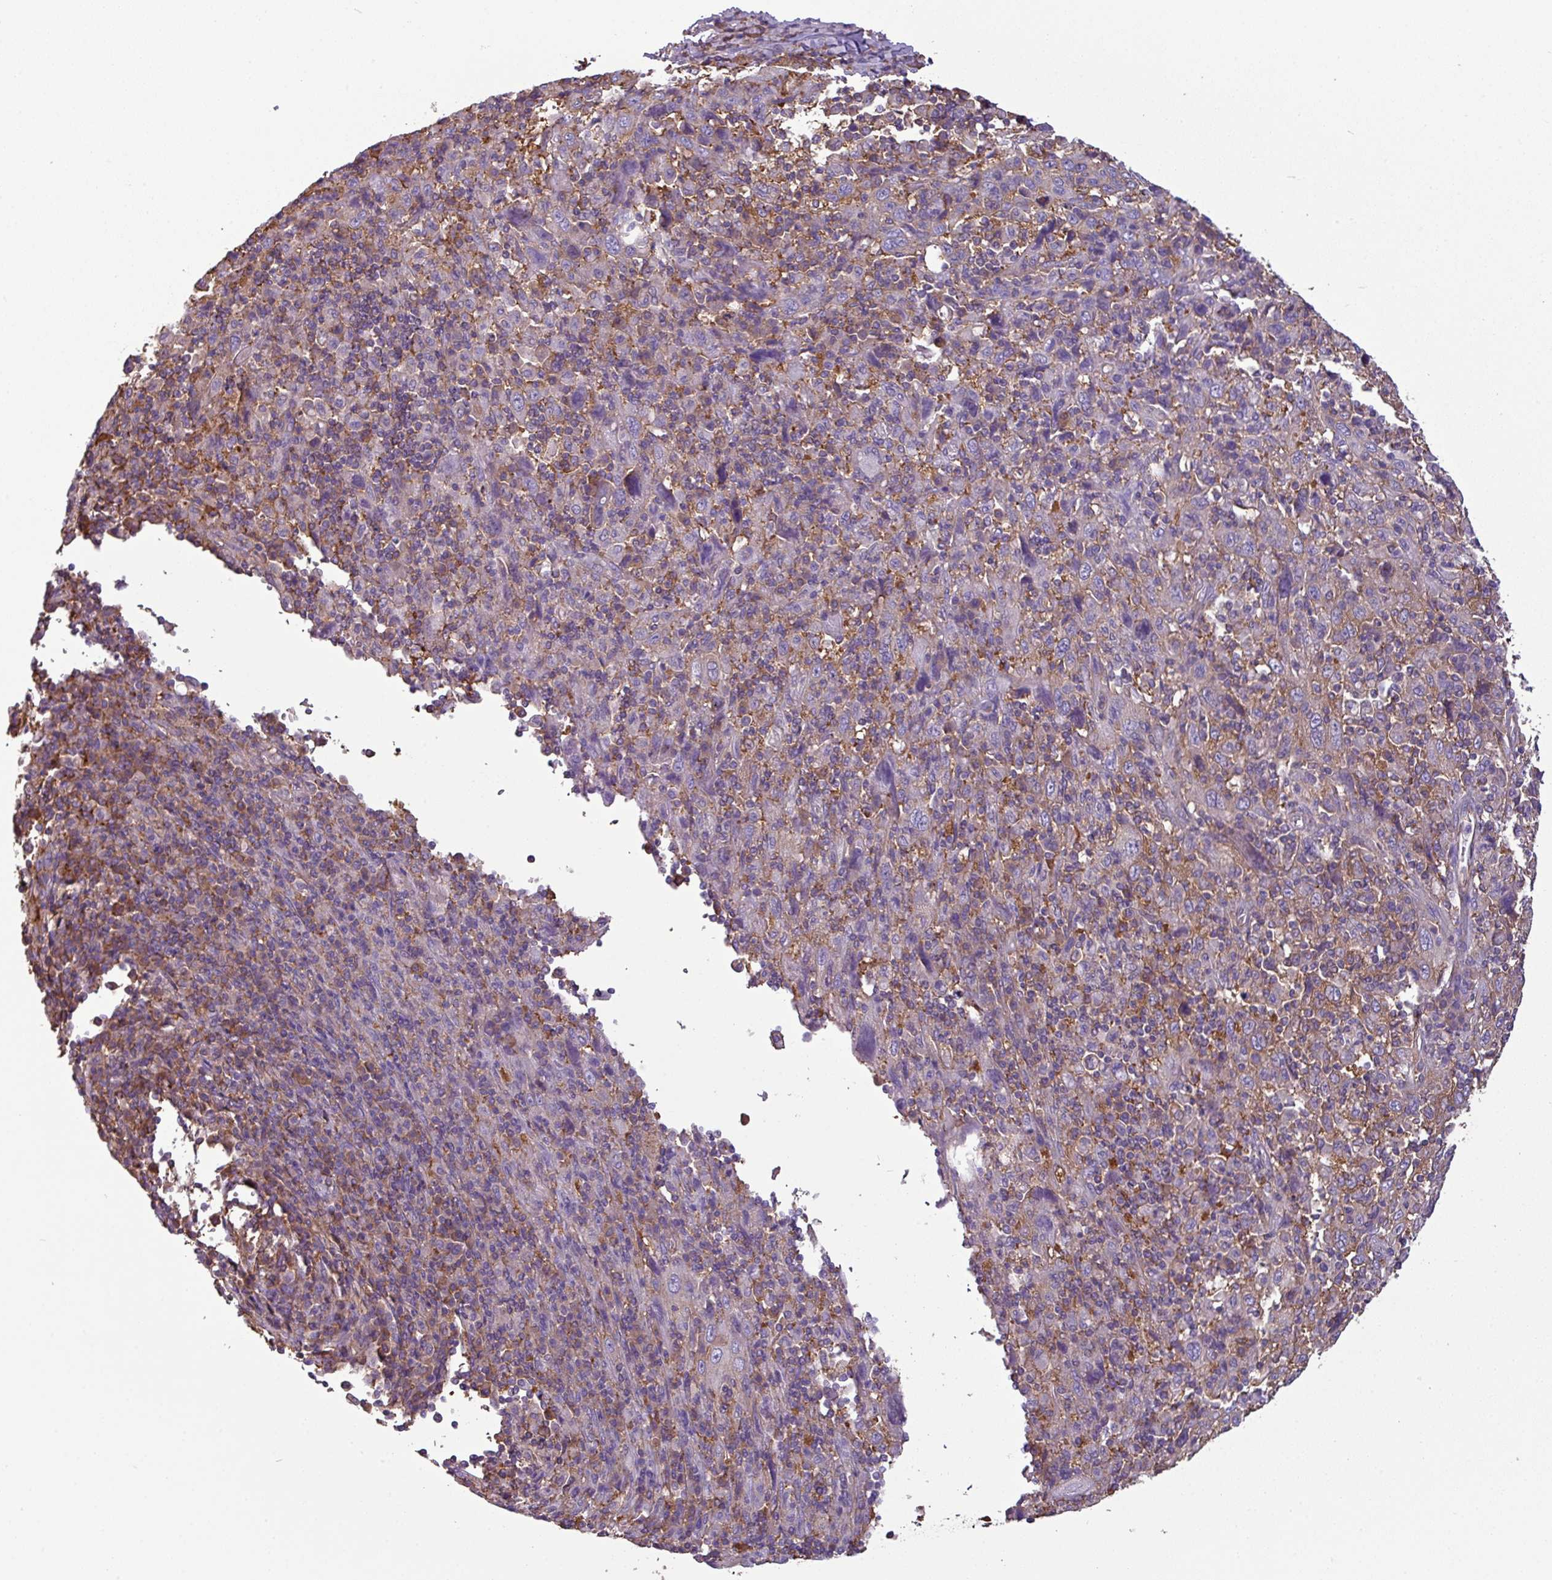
{"staining": {"intensity": "moderate", "quantity": "<25%", "location": "cytoplasmic/membranous"}, "tissue": "cervical cancer", "cell_type": "Tumor cells", "image_type": "cancer", "snomed": [{"axis": "morphology", "description": "Squamous cell carcinoma, NOS"}, {"axis": "topography", "description": "Cervix"}], "caption": "Immunohistochemistry (IHC) micrograph of human cervical cancer stained for a protein (brown), which demonstrates low levels of moderate cytoplasmic/membranous expression in about <25% of tumor cells.", "gene": "XNDC1N", "patient": {"sex": "female", "age": 46}}